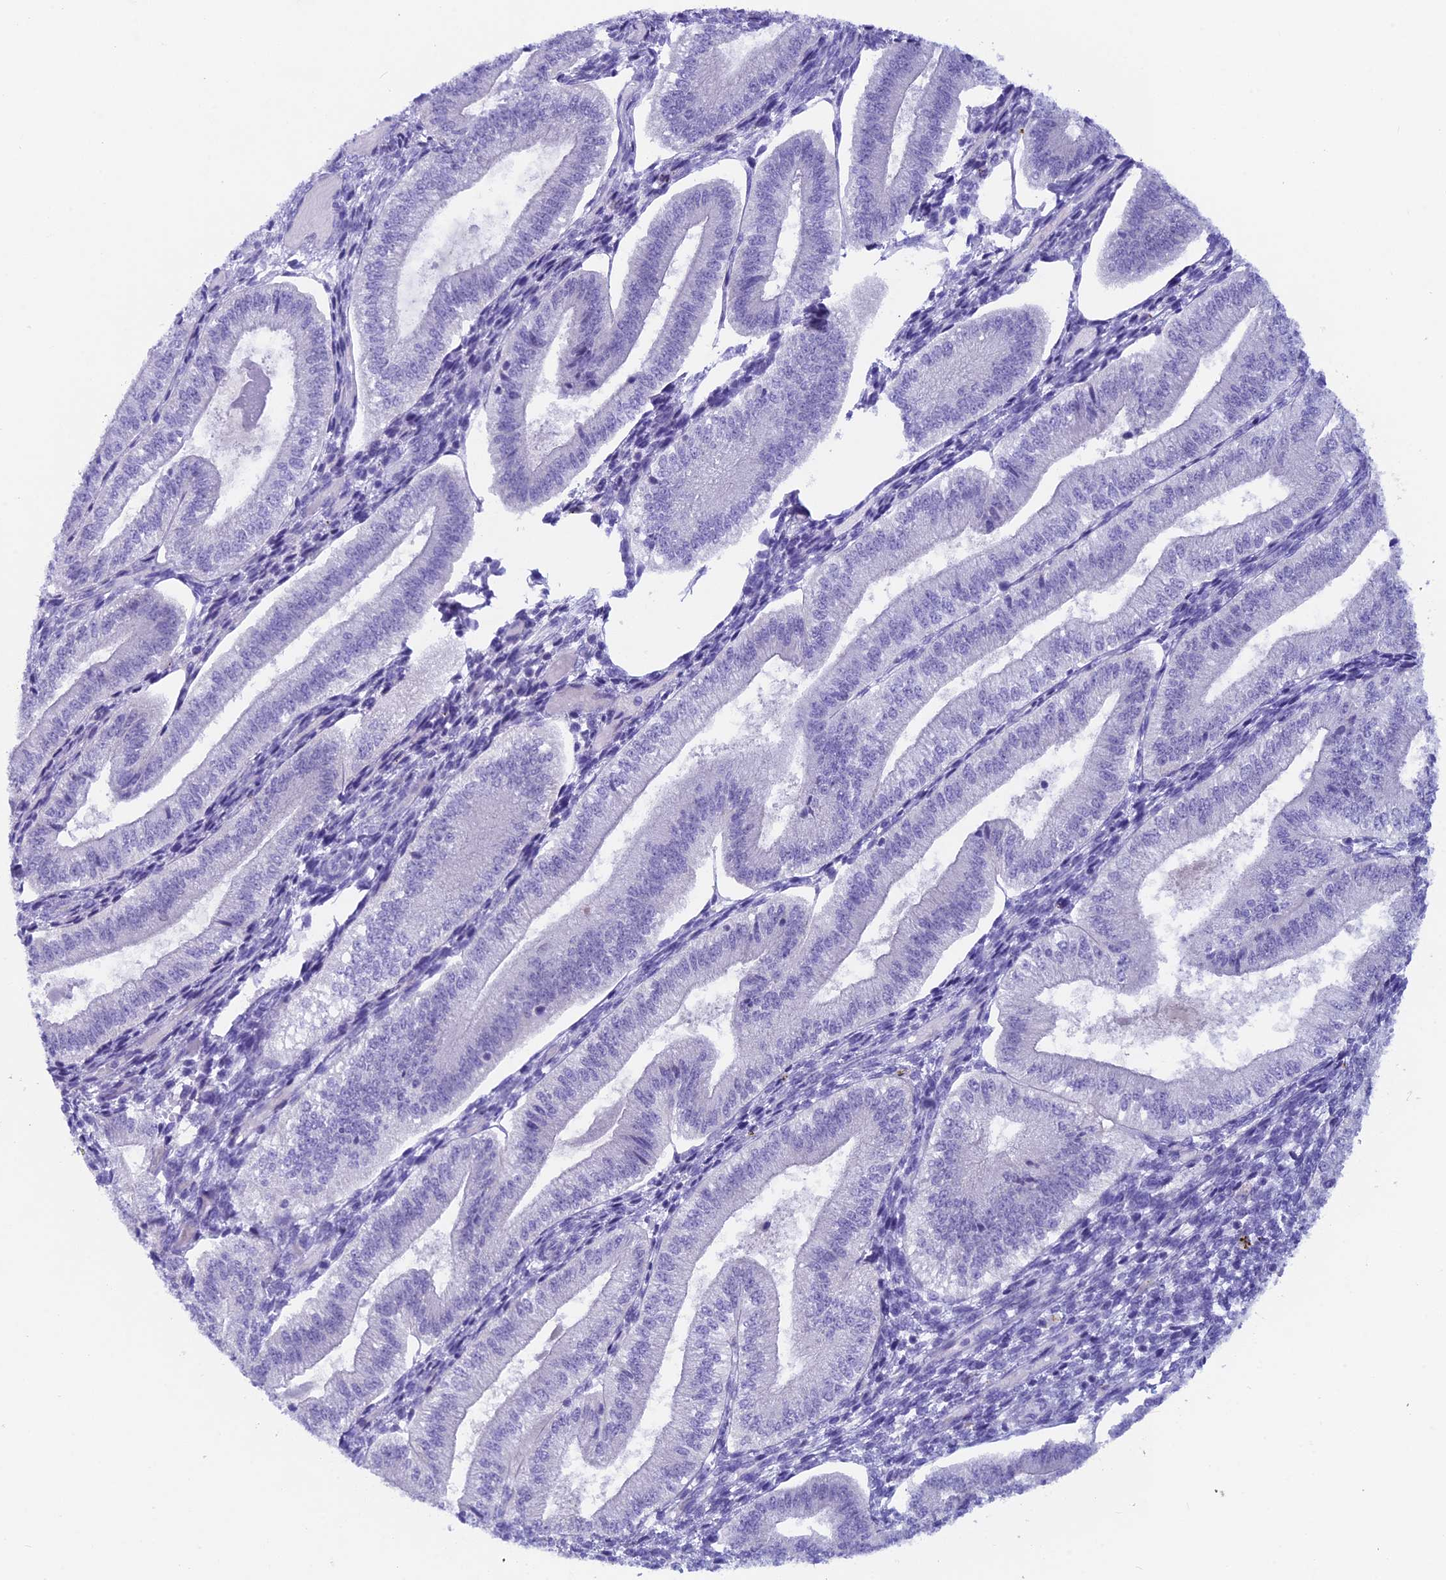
{"staining": {"intensity": "negative", "quantity": "none", "location": "none"}, "tissue": "endometrium", "cell_type": "Cells in endometrial stroma", "image_type": "normal", "snomed": [{"axis": "morphology", "description": "Normal tissue, NOS"}, {"axis": "topography", "description": "Endometrium"}], "caption": "Immunohistochemistry of normal human endometrium displays no positivity in cells in endometrial stroma.", "gene": "SNTN", "patient": {"sex": "female", "age": 34}}